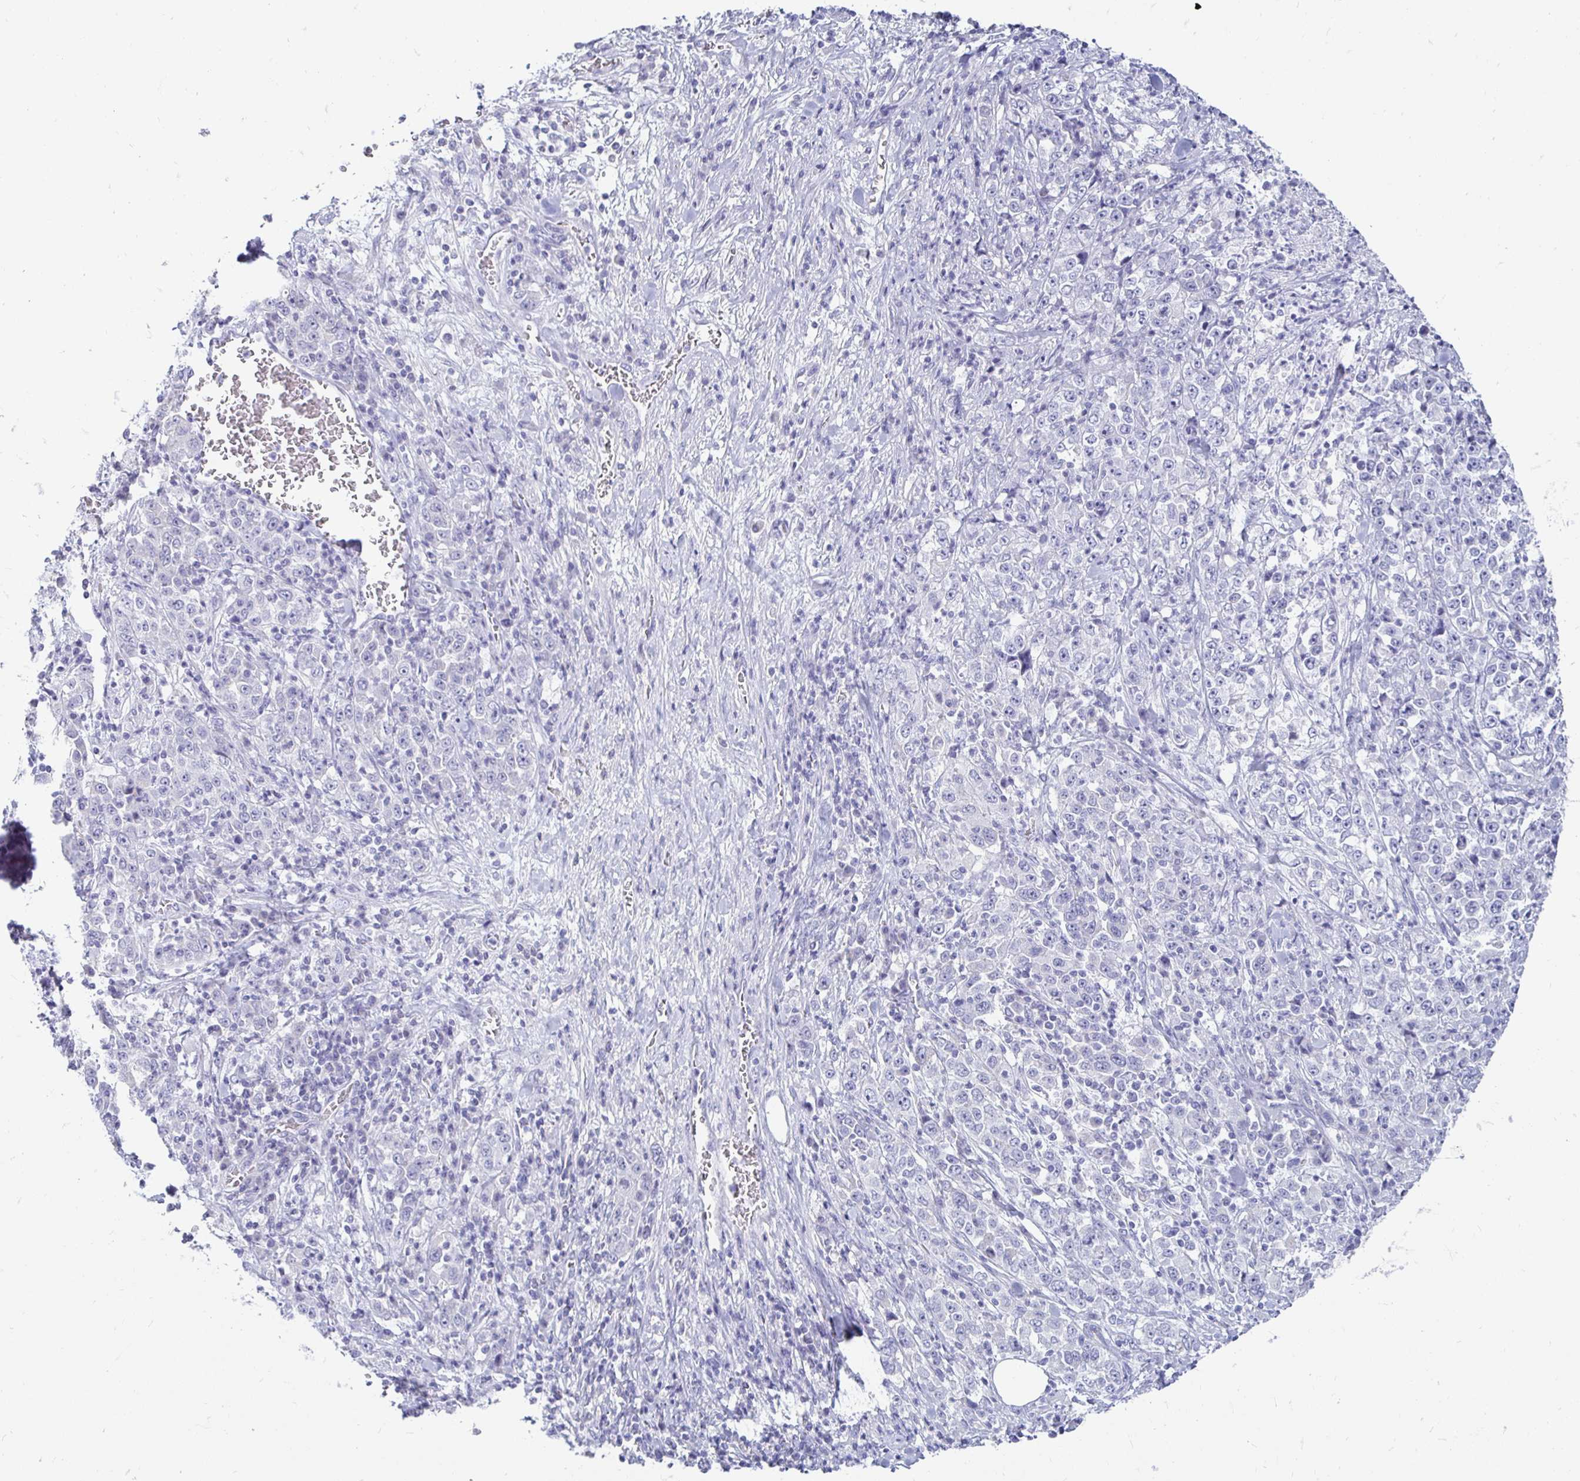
{"staining": {"intensity": "negative", "quantity": "none", "location": "none"}, "tissue": "stomach cancer", "cell_type": "Tumor cells", "image_type": "cancer", "snomed": [{"axis": "morphology", "description": "Normal tissue, NOS"}, {"axis": "morphology", "description": "Adenocarcinoma, NOS"}, {"axis": "topography", "description": "Stomach, upper"}, {"axis": "topography", "description": "Stomach"}], "caption": "Immunohistochemical staining of human stomach cancer (adenocarcinoma) reveals no significant expression in tumor cells. (Stains: DAB (3,3'-diaminobenzidine) IHC with hematoxylin counter stain, Microscopy: brightfield microscopy at high magnification).", "gene": "PEG10", "patient": {"sex": "male", "age": 59}}